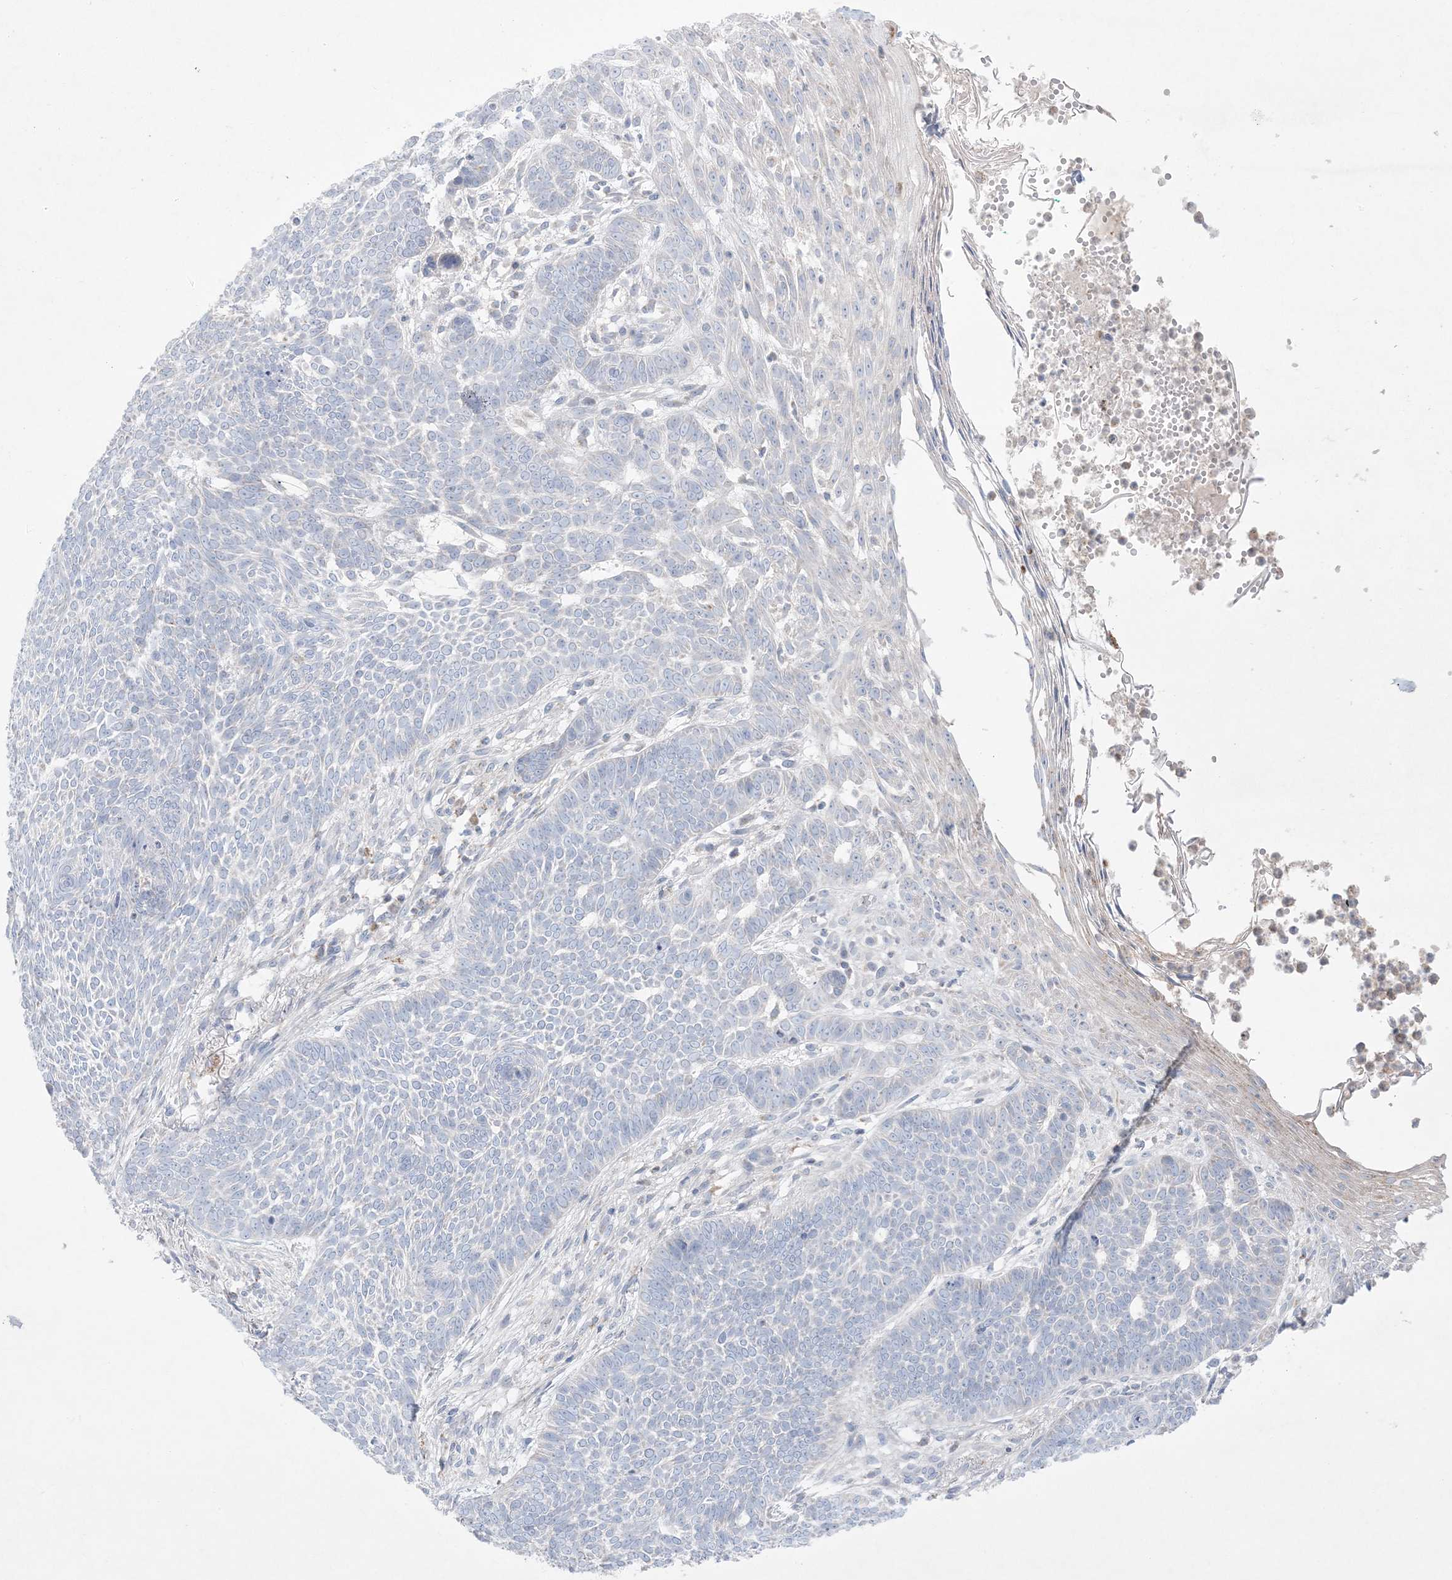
{"staining": {"intensity": "negative", "quantity": "none", "location": "none"}, "tissue": "skin cancer", "cell_type": "Tumor cells", "image_type": "cancer", "snomed": [{"axis": "morphology", "description": "Normal tissue, NOS"}, {"axis": "morphology", "description": "Basal cell carcinoma"}, {"axis": "topography", "description": "Skin"}], "caption": "Skin cancer (basal cell carcinoma) was stained to show a protein in brown. There is no significant expression in tumor cells.", "gene": "KCTD6", "patient": {"sex": "male", "age": 64}}